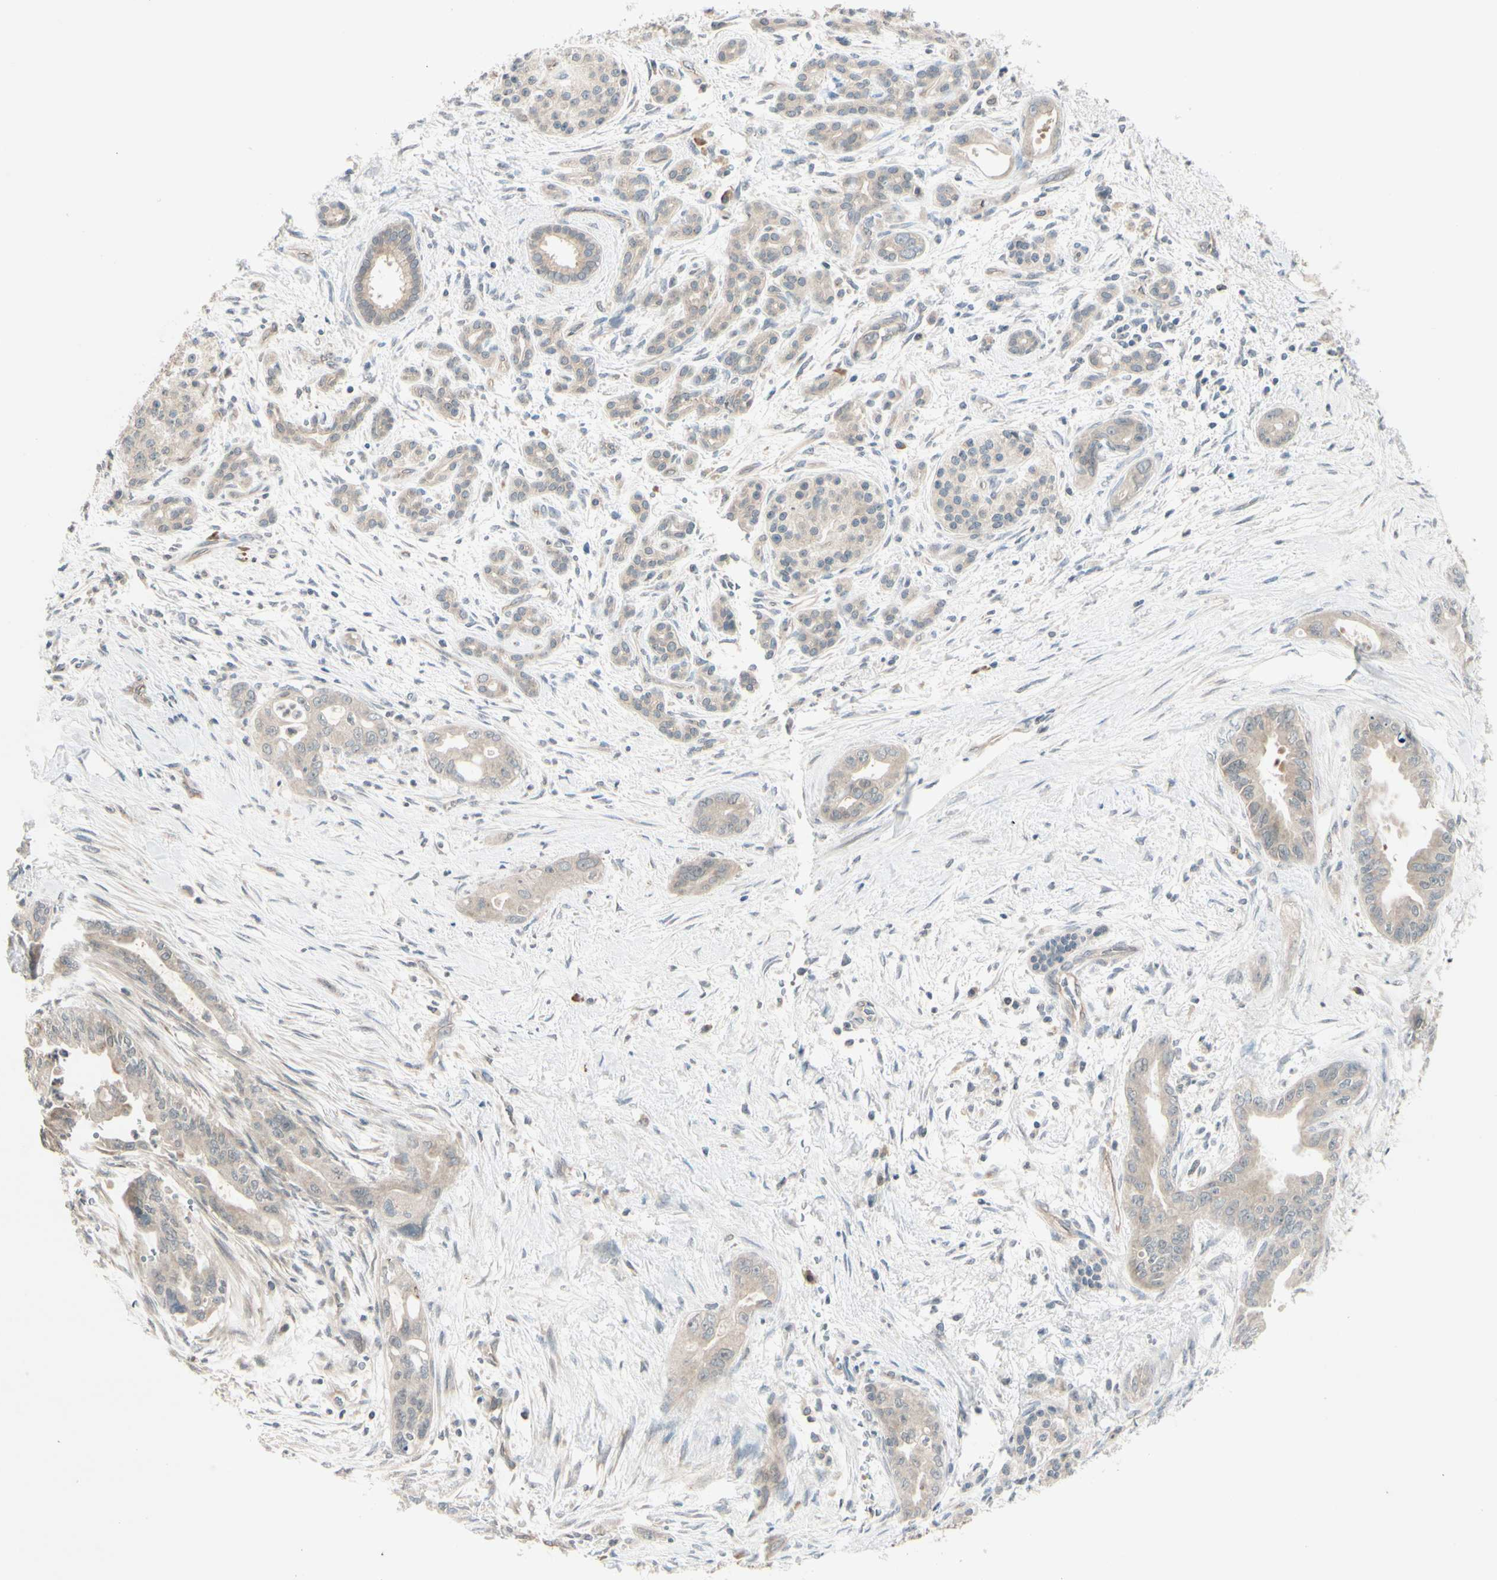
{"staining": {"intensity": "weak", "quantity": ">75%", "location": "cytoplasmic/membranous"}, "tissue": "pancreatic cancer", "cell_type": "Tumor cells", "image_type": "cancer", "snomed": [{"axis": "morphology", "description": "Adenocarcinoma, NOS"}, {"axis": "topography", "description": "Pancreas"}], "caption": "A low amount of weak cytoplasmic/membranous expression is identified in about >75% of tumor cells in pancreatic adenocarcinoma tissue. Nuclei are stained in blue.", "gene": "FGF10", "patient": {"sex": "male", "age": 70}}